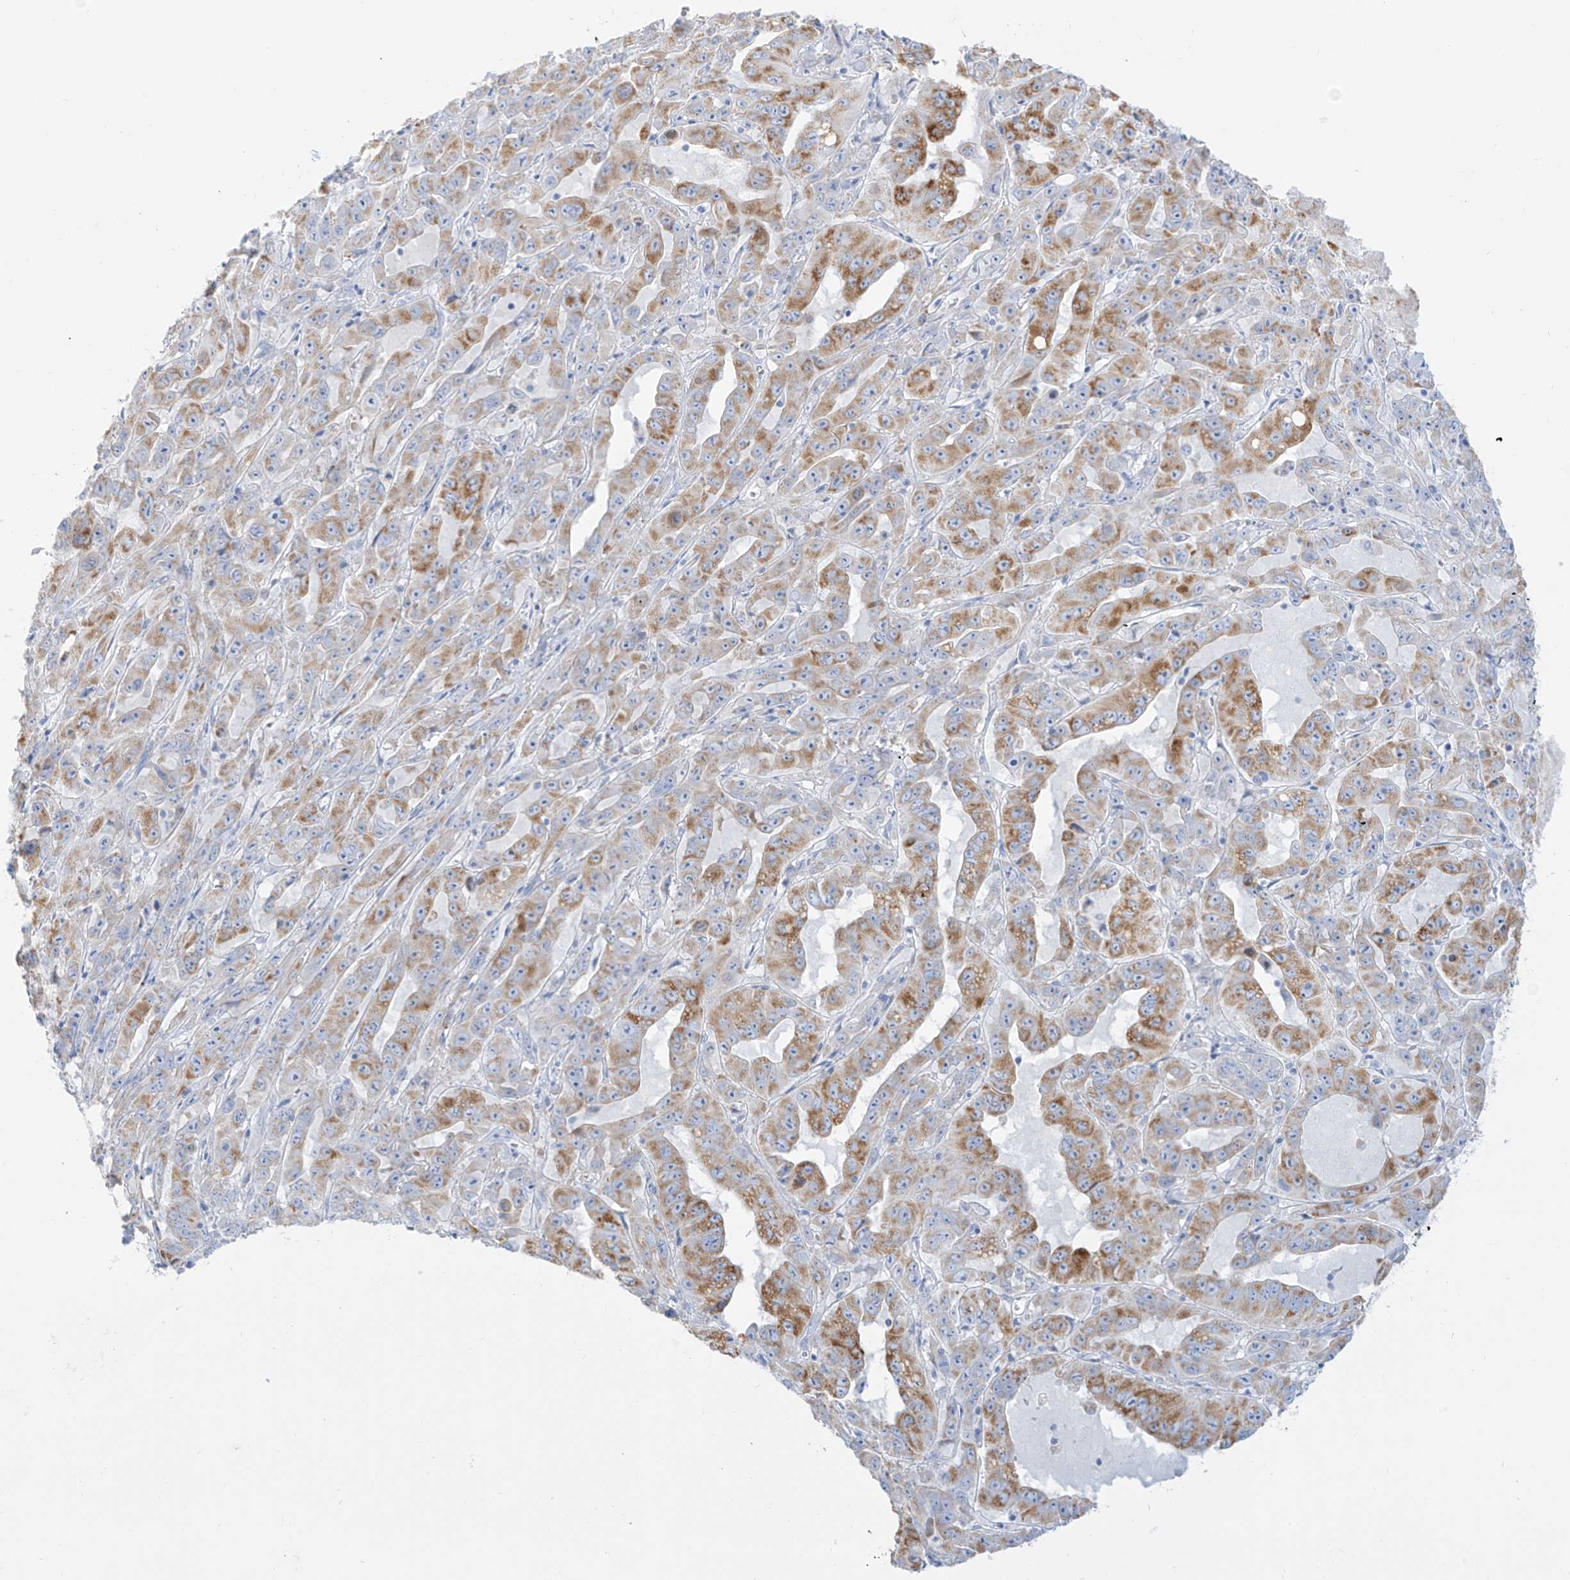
{"staining": {"intensity": "moderate", "quantity": ">75%", "location": "cytoplasmic/membranous"}, "tissue": "pancreatic cancer", "cell_type": "Tumor cells", "image_type": "cancer", "snomed": [{"axis": "morphology", "description": "Adenocarcinoma, NOS"}, {"axis": "topography", "description": "Pancreas"}], "caption": "DAB immunohistochemical staining of human pancreatic cancer (adenocarcinoma) displays moderate cytoplasmic/membranous protein positivity in about >75% of tumor cells. The protein is stained brown, and the nuclei are stained in blue (DAB (3,3'-diaminobenzidine) IHC with brightfield microscopy, high magnification).", "gene": "SLC26A3", "patient": {"sex": "male", "age": 63}}